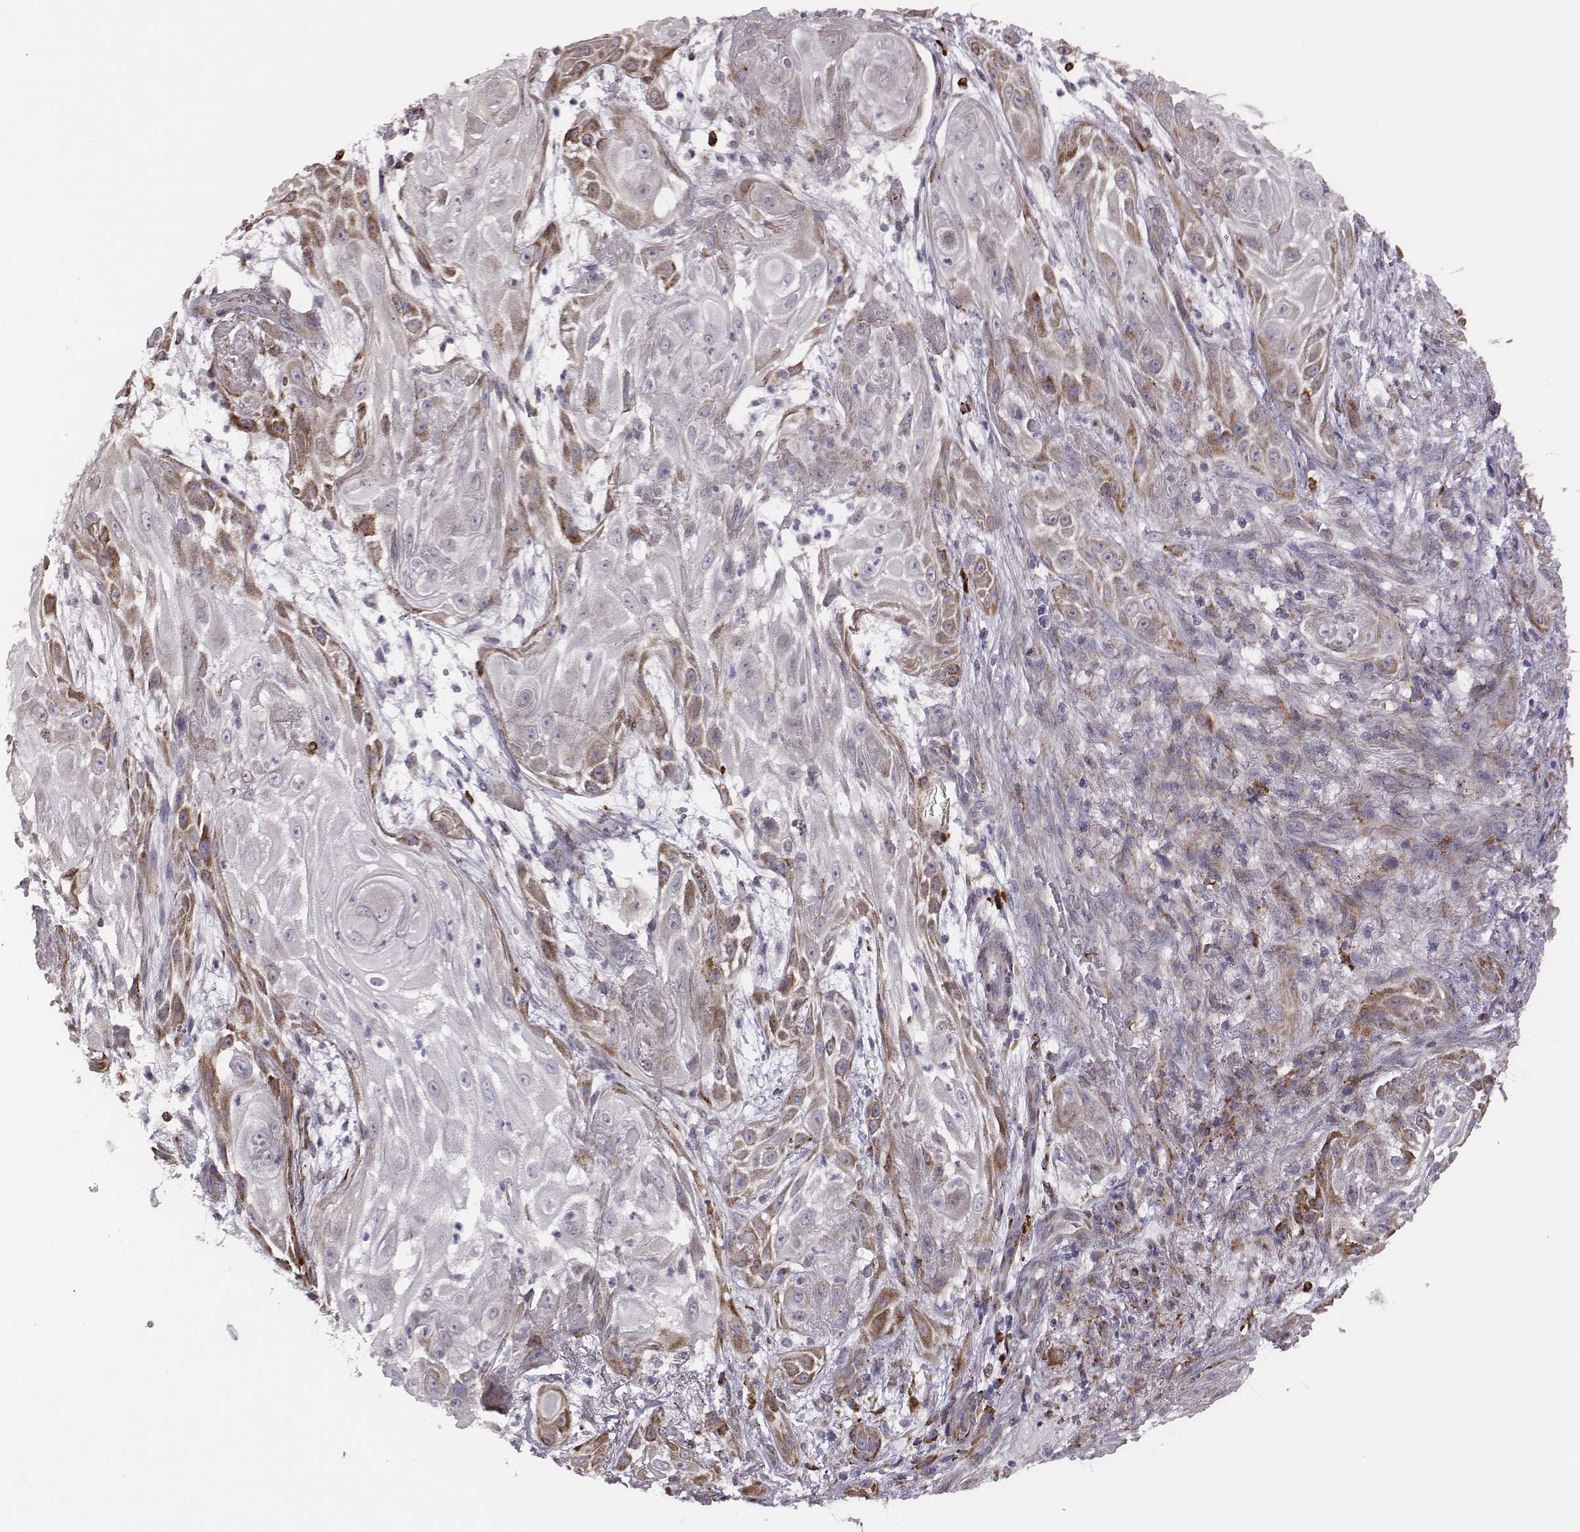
{"staining": {"intensity": "strong", "quantity": "<25%", "location": "cytoplasmic/membranous"}, "tissue": "skin cancer", "cell_type": "Tumor cells", "image_type": "cancer", "snomed": [{"axis": "morphology", "description": "Squamous cell carcinoma, NOS"}, {"axis": "topography", "description": "Skin"}], "caption": "Immunohistochemistry (IHC) image of squamous cell carcinoma (skin) stained for a protein (brown), which displays medium levels of strong cytoplasmic/membranous expression in approximately <25% of tumor cells.", "gene": "SELENOI", "patient": {"sex": "male", "age": 62}}